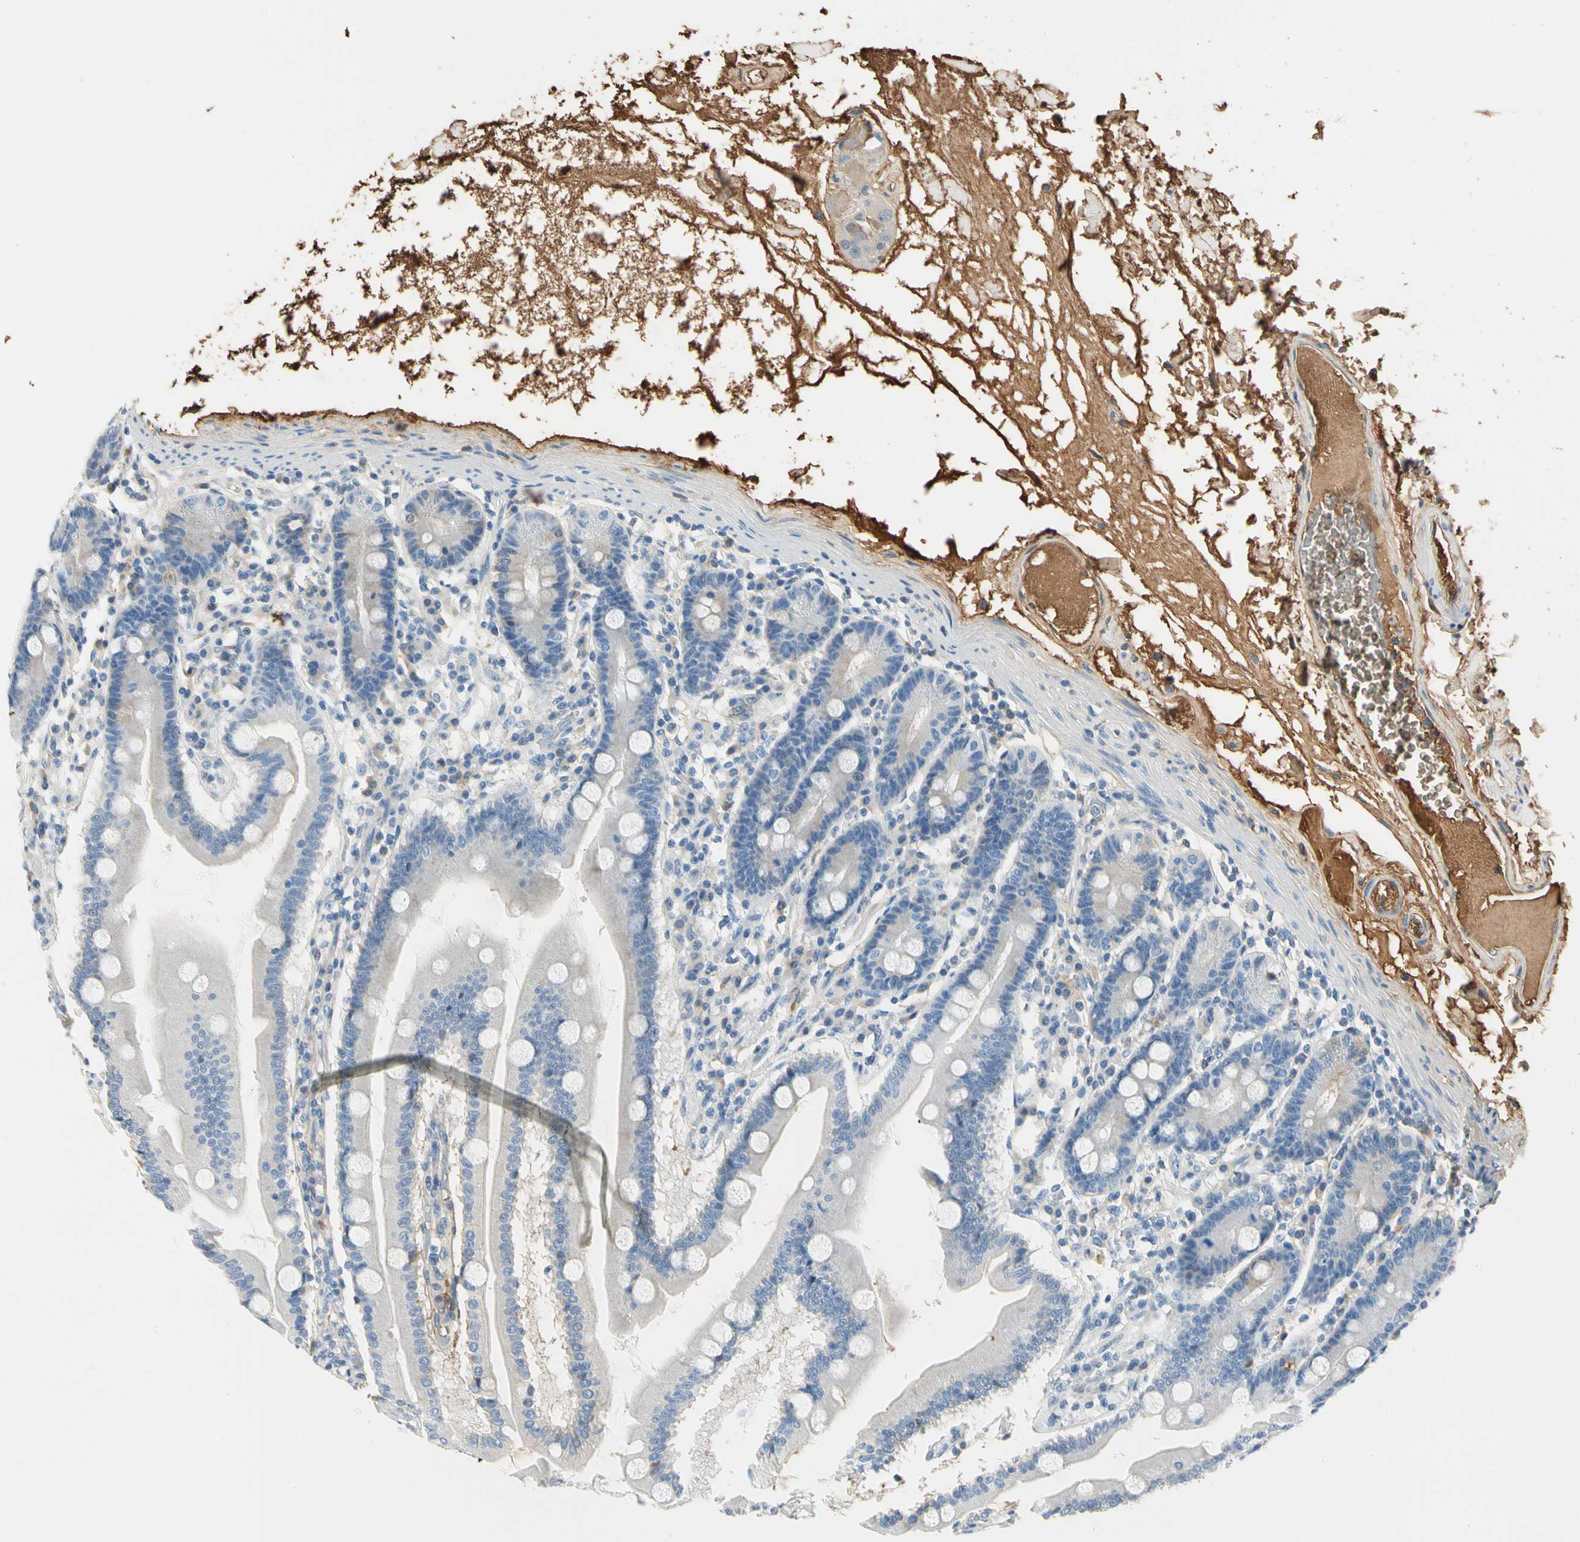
{"staining": {"intensity": "moderate", "quantity": "<25%", "location": "cytoplasmic/membranous"}, "tissue": "duodenum", "cell_type": "Glandular cells", "image_type": "normal", "snomed": [{"axis": "morphology", "description": "Normal tissue, NOS"}, {"axis": "topography", "description": "Duodenum"}], "caption": "This image displays immunohistochemistry staining of normal duodenum, with low moderate cytoplasmic/membranous expression in about <25% of glandular cells.", "gene": "LAMB3", "patient": {"sex": "female", "age": 64}}